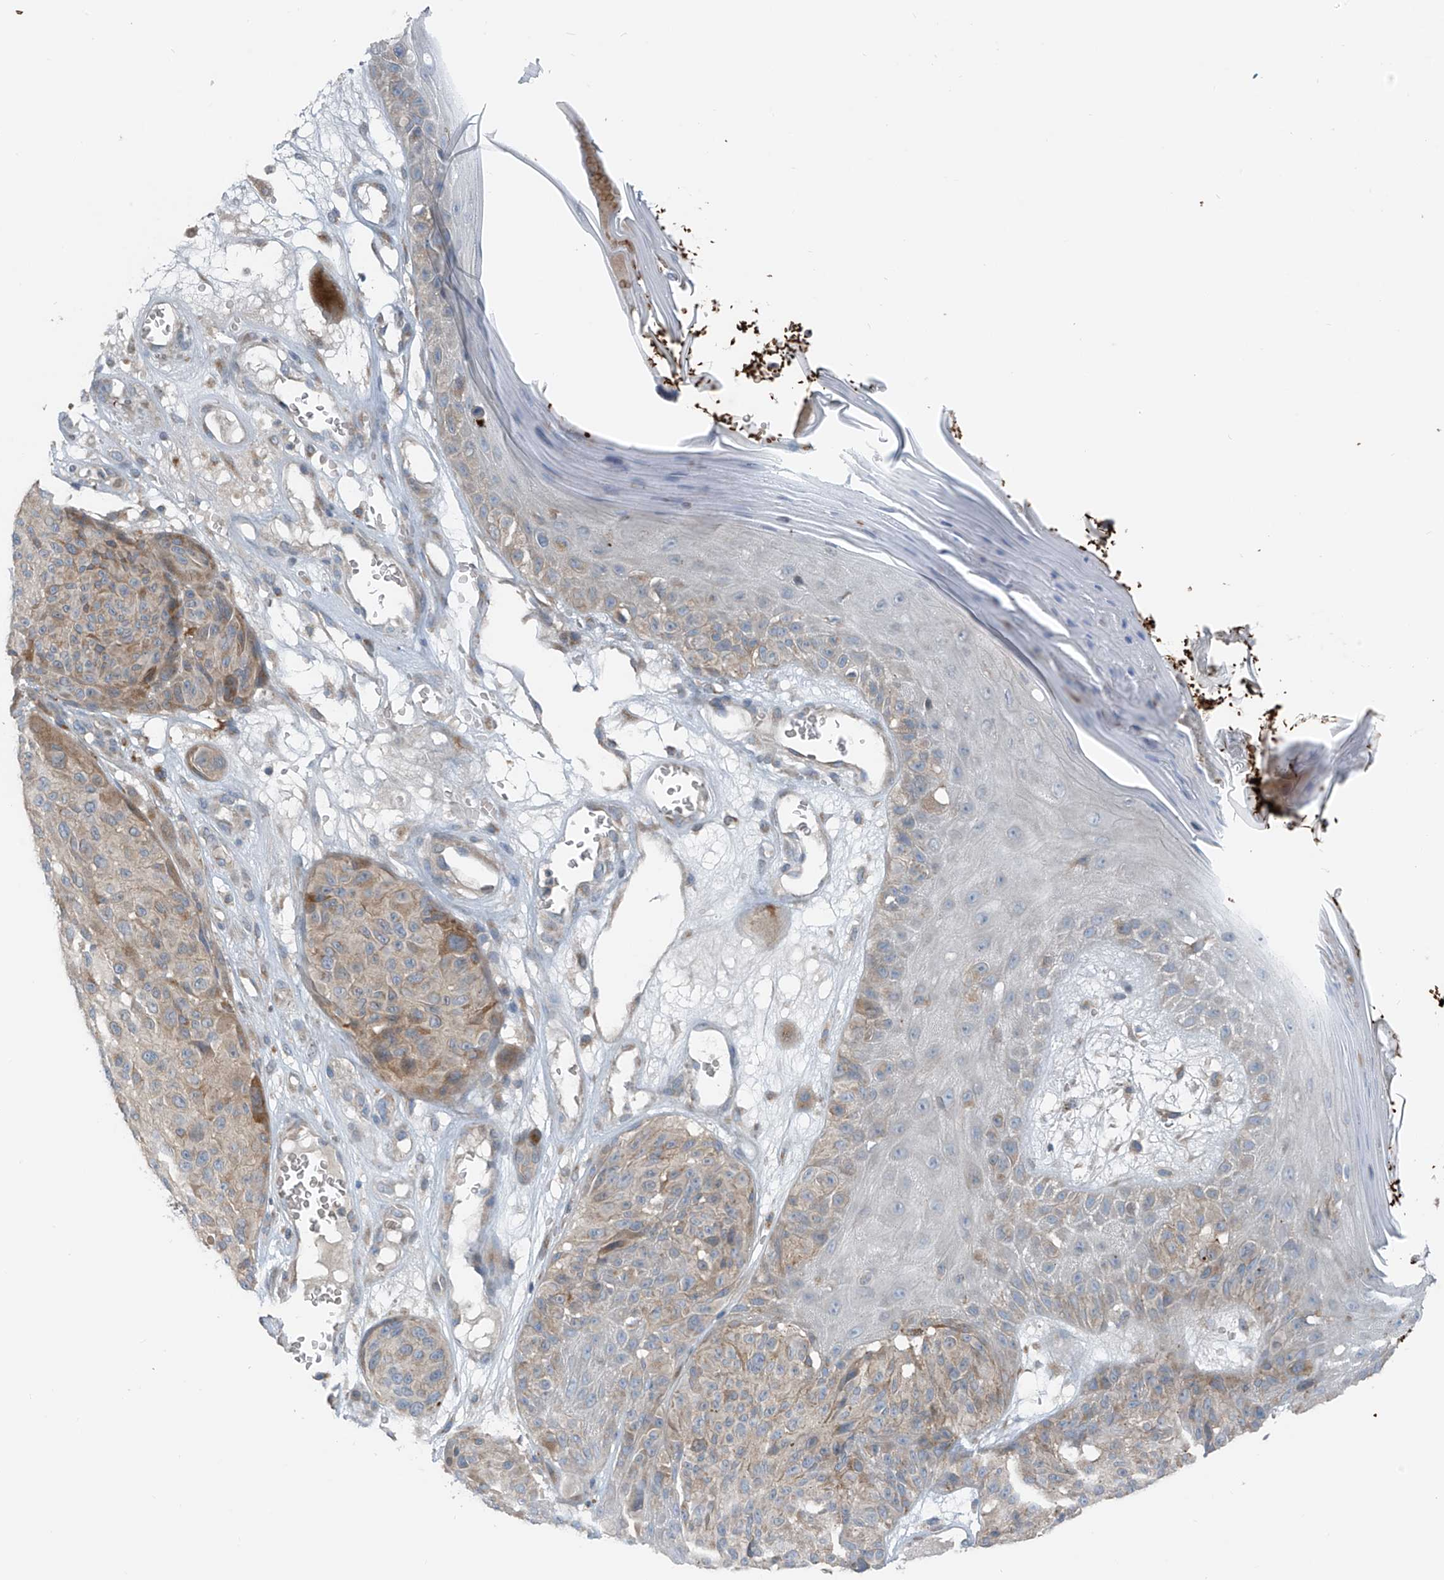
{"staining": {"intensity": "weak", "quantity": "<25%", "location": "cytoplasmic/membranous"}, "tissue": "melanoma", "cell_type": "Tumor cells", "image_type": "cancer", "snomed": [{"axis": "morphology", "description": "Malignant melanoma, NOS"}, {"axis": "topography", "description": "Skin"}], "caption": "High magnification brightfield microscopy of melanoma stained with DAB (brown) and counterstained with hematoxylin (blue): tumor cells show no significant expression.", "gene": "SLC12A6", "patient": {"sex": "male", "age": 83}}